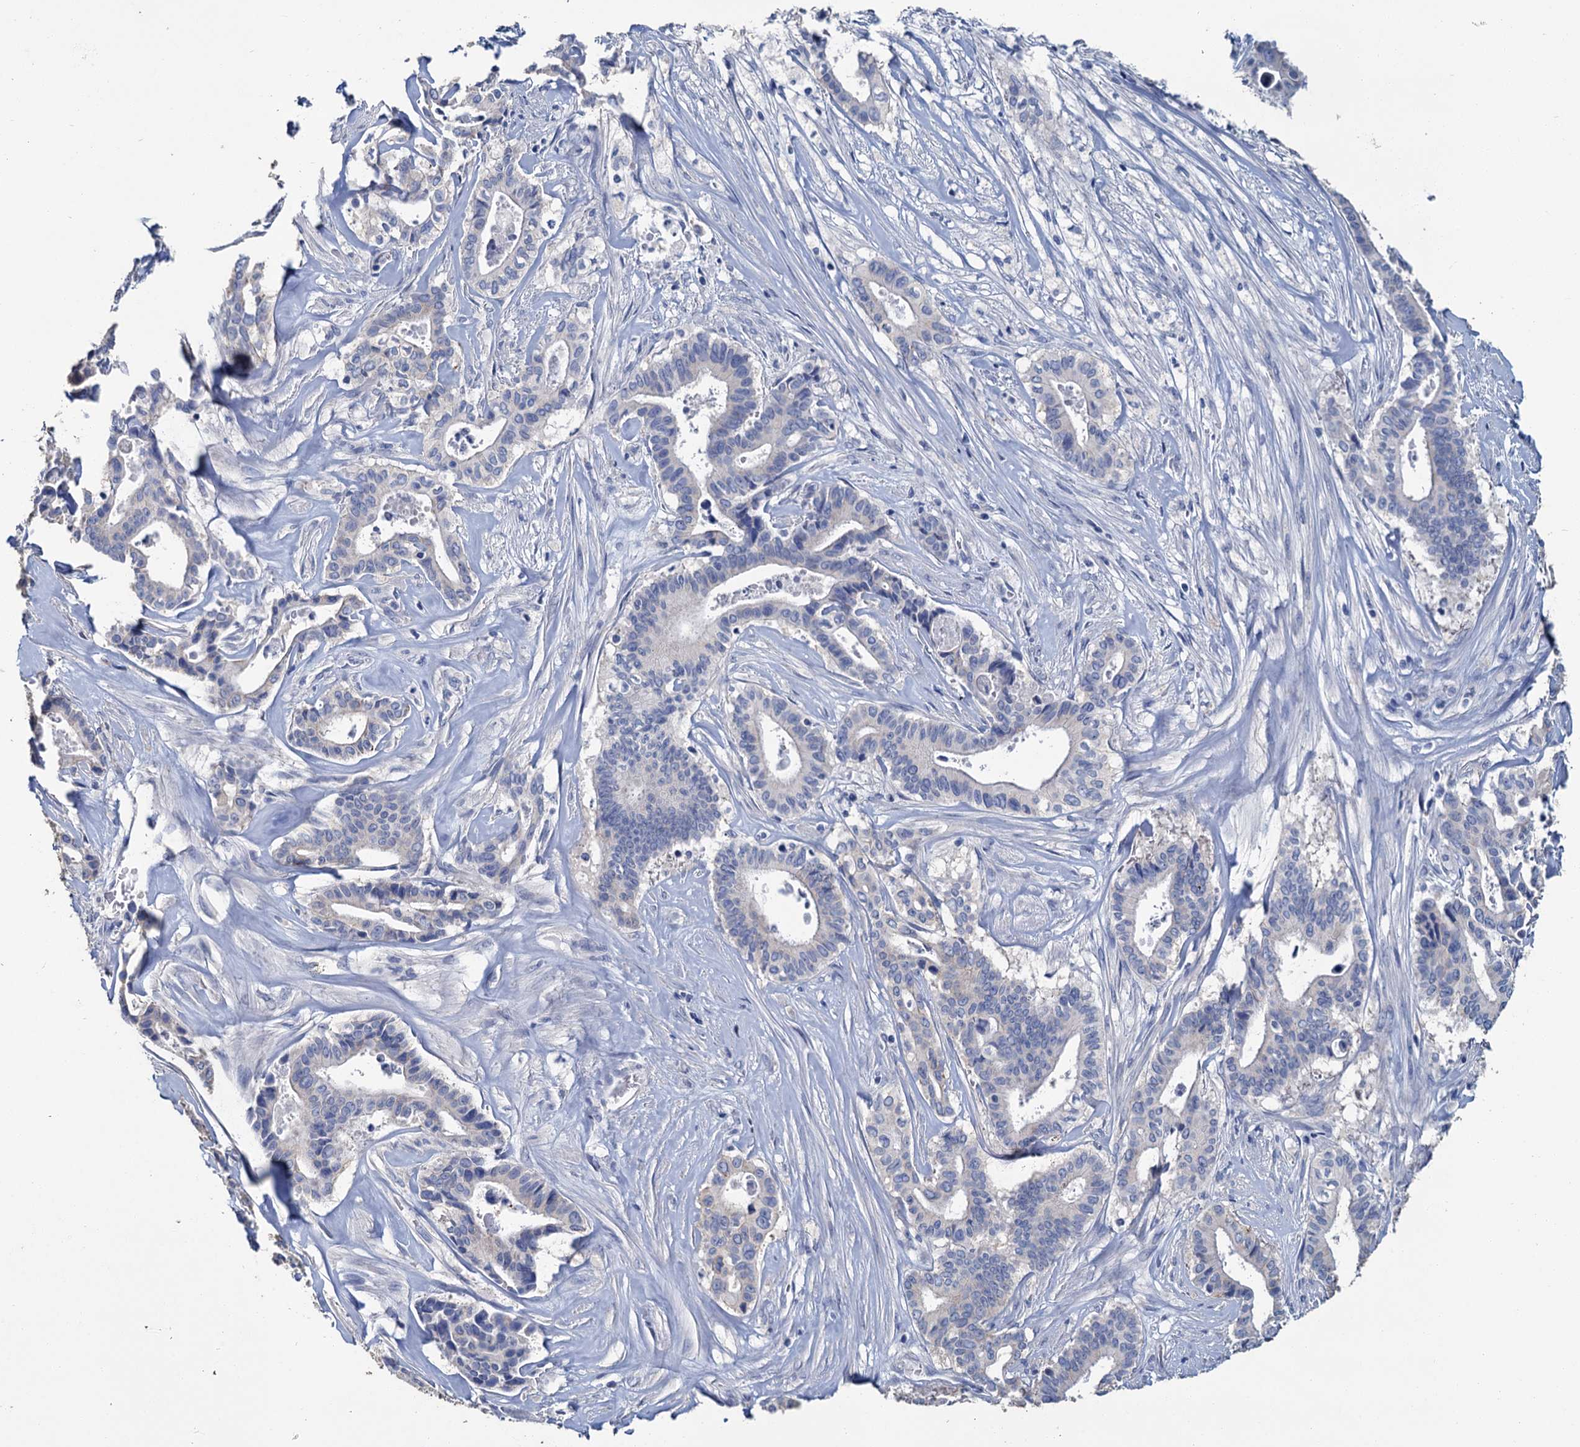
{"staining": {"intensity": "negative", "quantity": "none", "location": "none"}, "tissue": "pancreatic cancer", "cell_type": "Tumor cells", "image_type": "cancer", "snomed": [{"axis": "morphology", "description": "Adenocarcinoma, NOS"}, {"axis": "topography", "description": "Pancreas"}], "caption": "The immunohistochemistry (IHC) histopathology image has no significant expression in tumor cells of pancreatic cancer (adenocarcinoma) tissue.", "gene": "SNCB", "patient": {"sex": "female", "age": 77}}